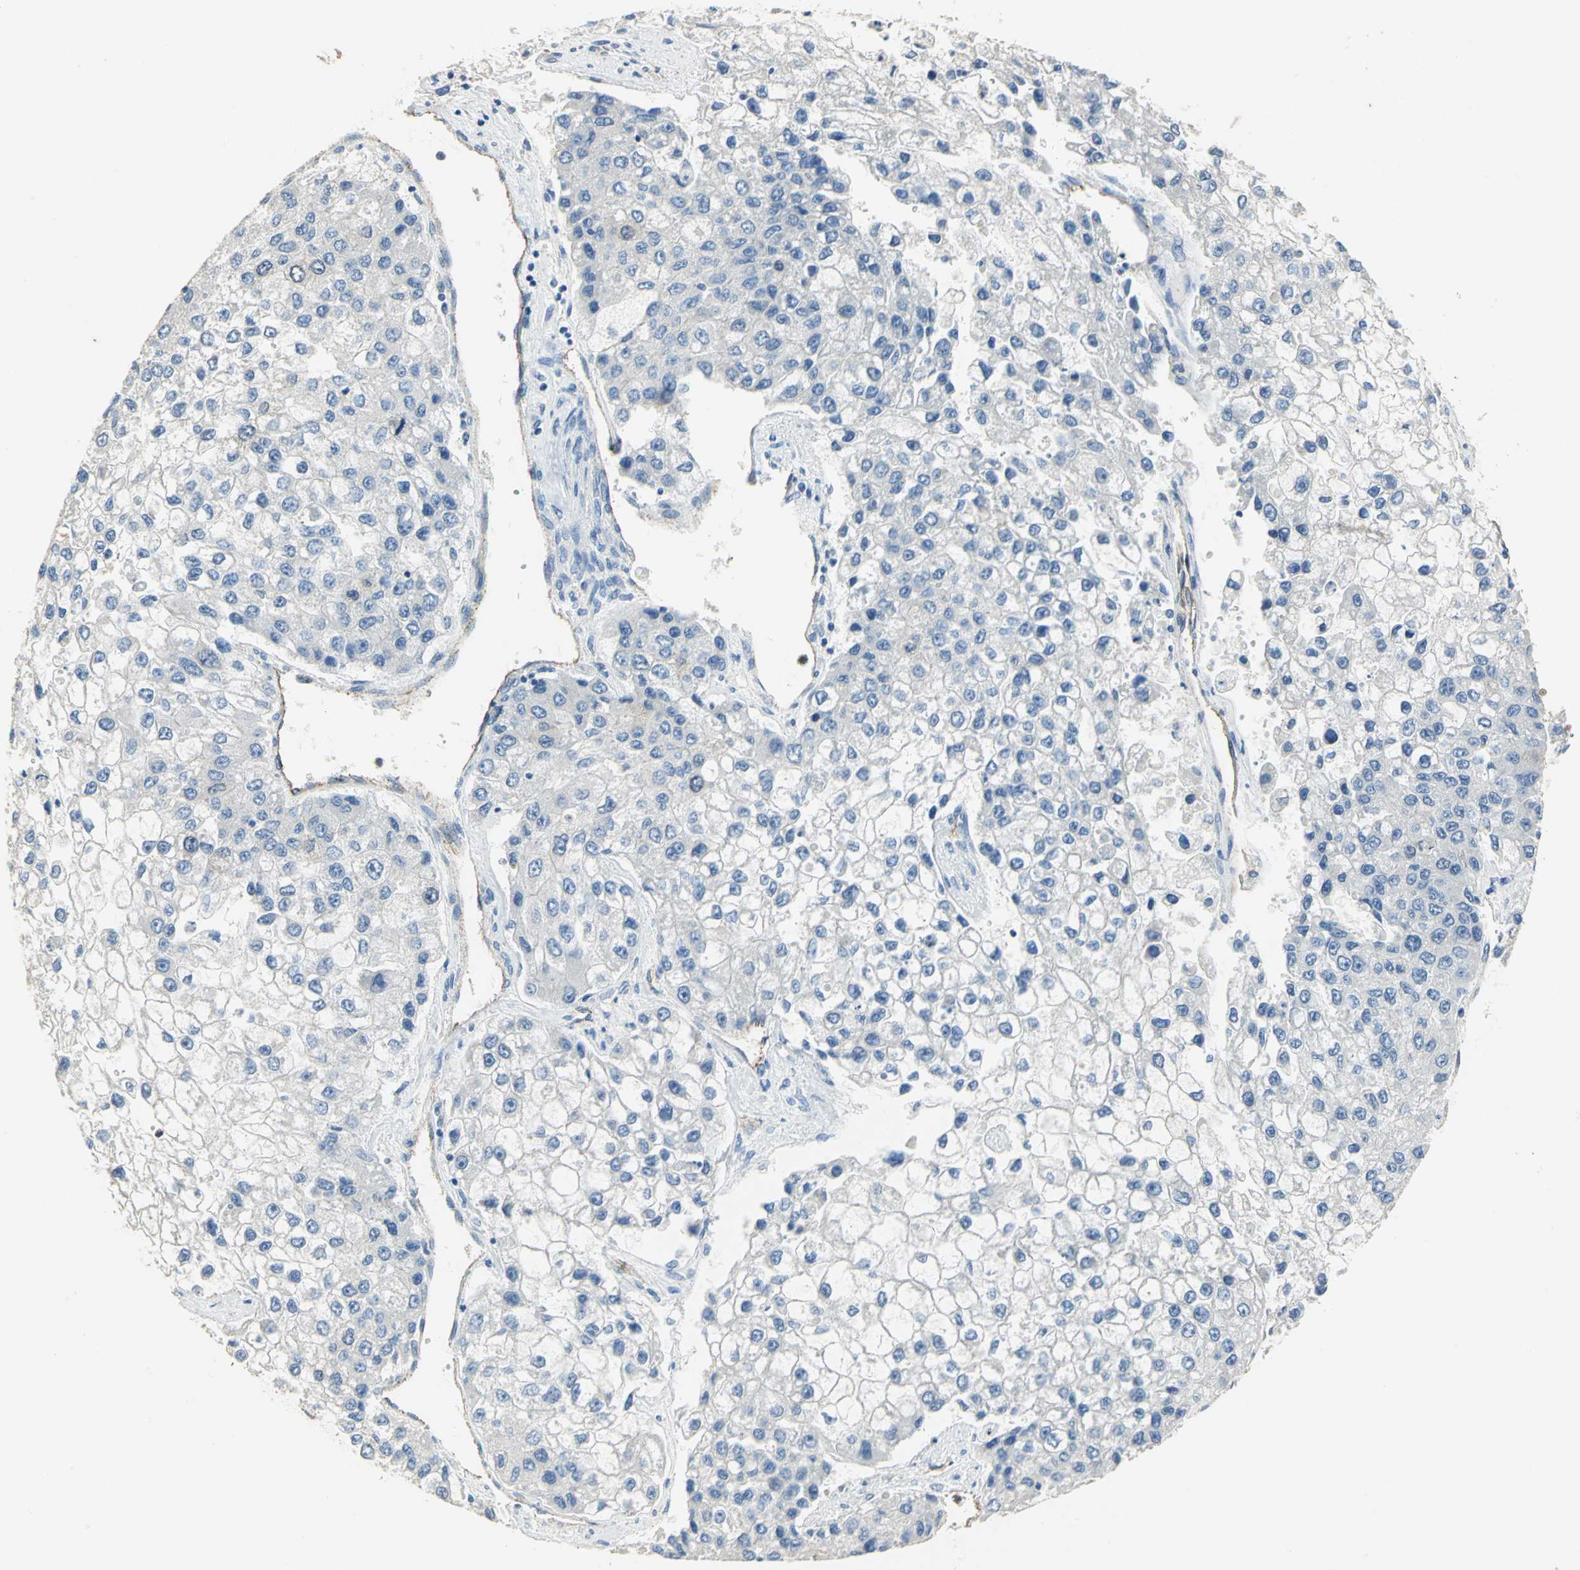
{"staining": {"intensity": "negative", "quantity": "none", "location": "none"}, "tissue": "liver cancer", "cell_type": "Tumor cells", "image_type": "cancer", "snomed": [{"axis": "morphology", "description": "Carcinoma, Hepatocellular, NOS"}, {"axis": "topography", "description": "Liver"}], "caption": "Tumor cells show no significant protein staining in liver cancer. (Stains: DAB (3,3'-diaminobenzidine) immunohistochemistry (IHC) with hematoxylin counter stain, Microscopy: brightfield microscopy at high magnification).", "gene": "DLGAP5", "patient": {"sex": "female", "age": 66}}